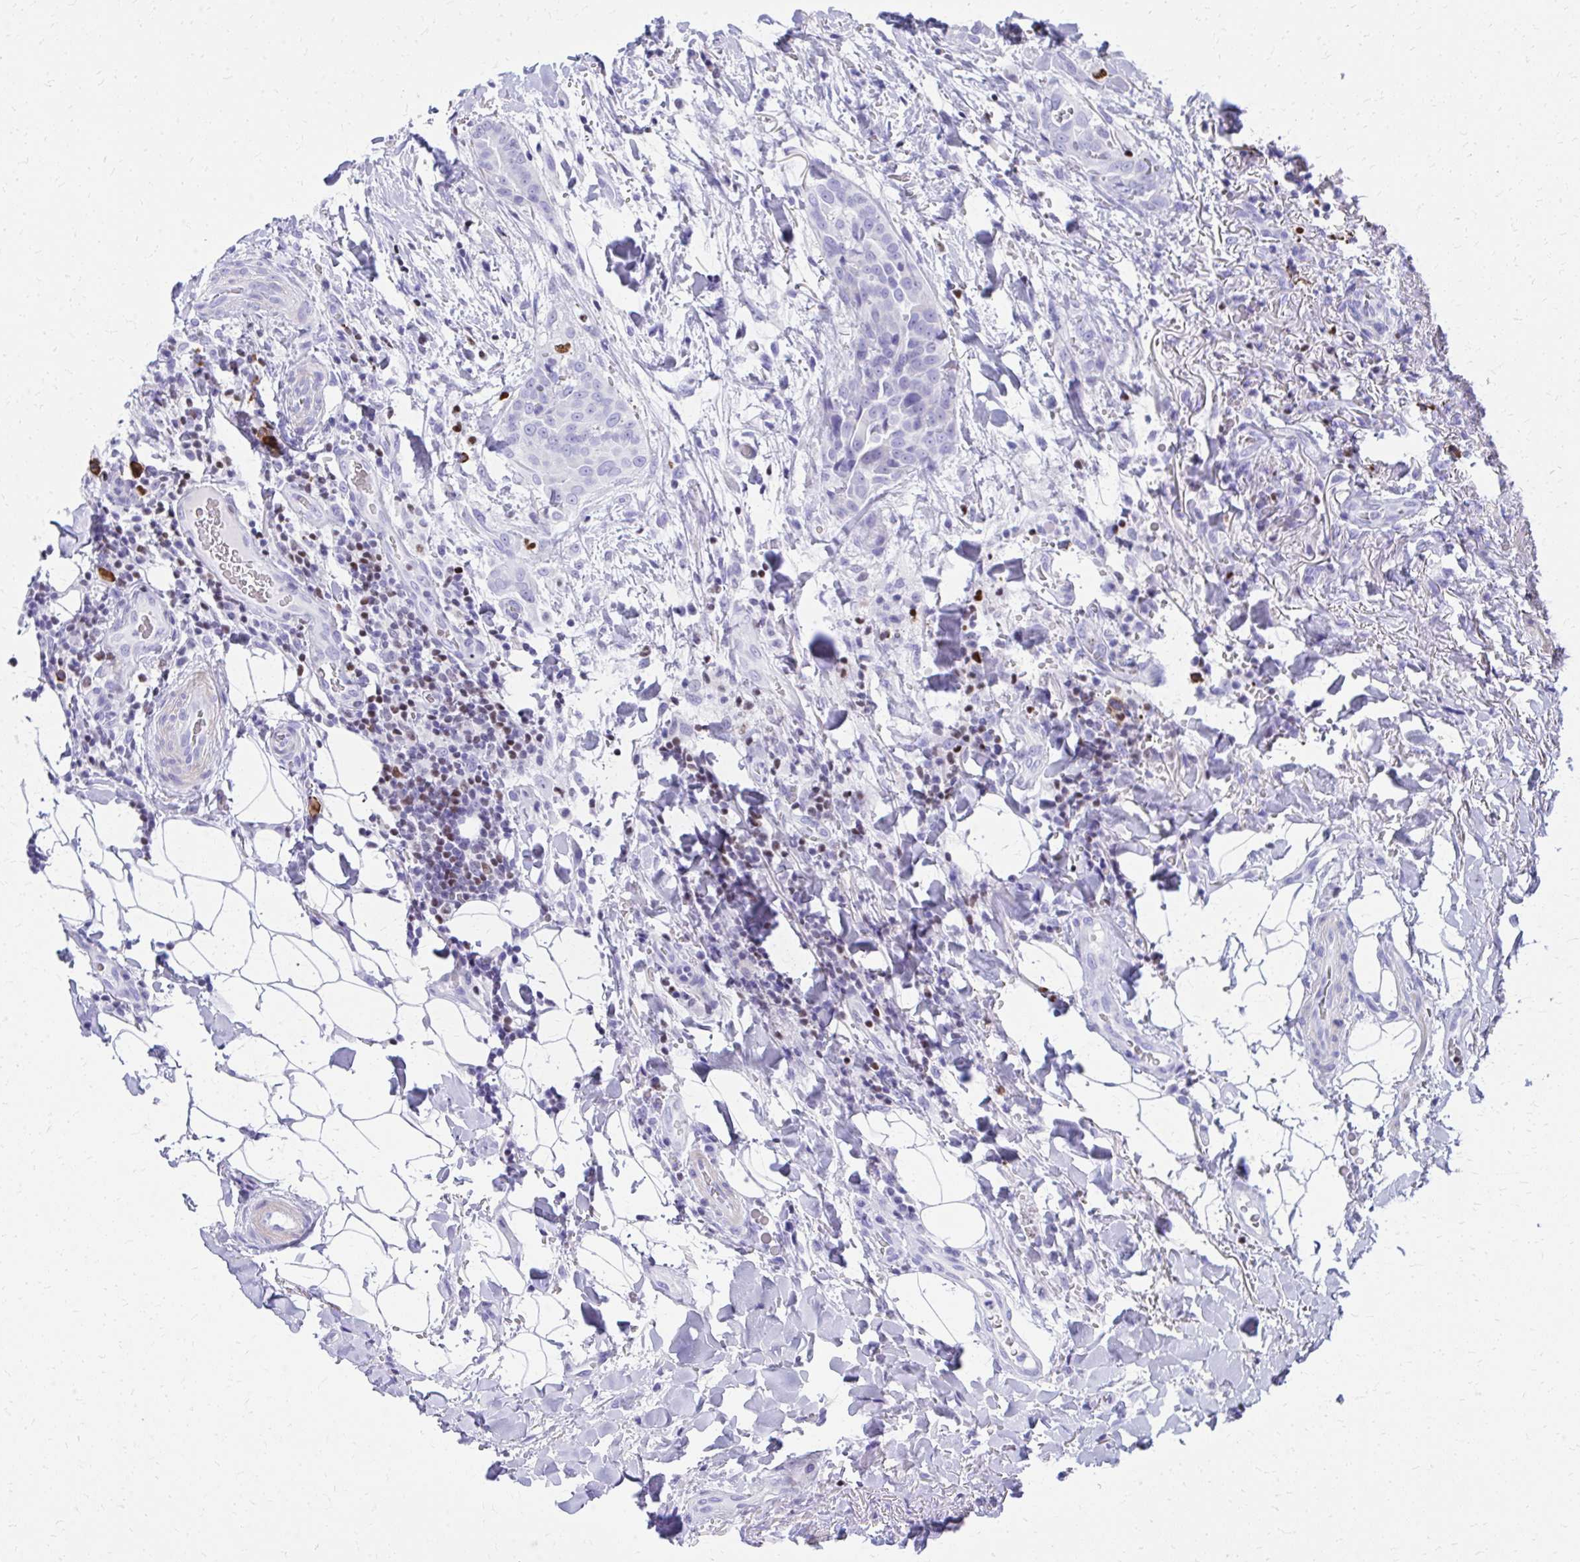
{"staining": {"intensity": "negative", "quantity": "none", "location": "none"}, "tissue": "thyroid cancer", "cell_type": "Tumor cells", "image_type": "cancer", "snomed": [{"axis": "morphology", "description": "Papillary adenocarcinoma, NOS"}, {"axis": "topography", "description": "Thyroid gland"}], "caption": "DAB immunohistochemical staining of human thyroid papillary adenocarcinoma displays no significant positivity in tumor cells.", "gene": "RUNX3", "patient": {"sex": "male", "age": 61}}